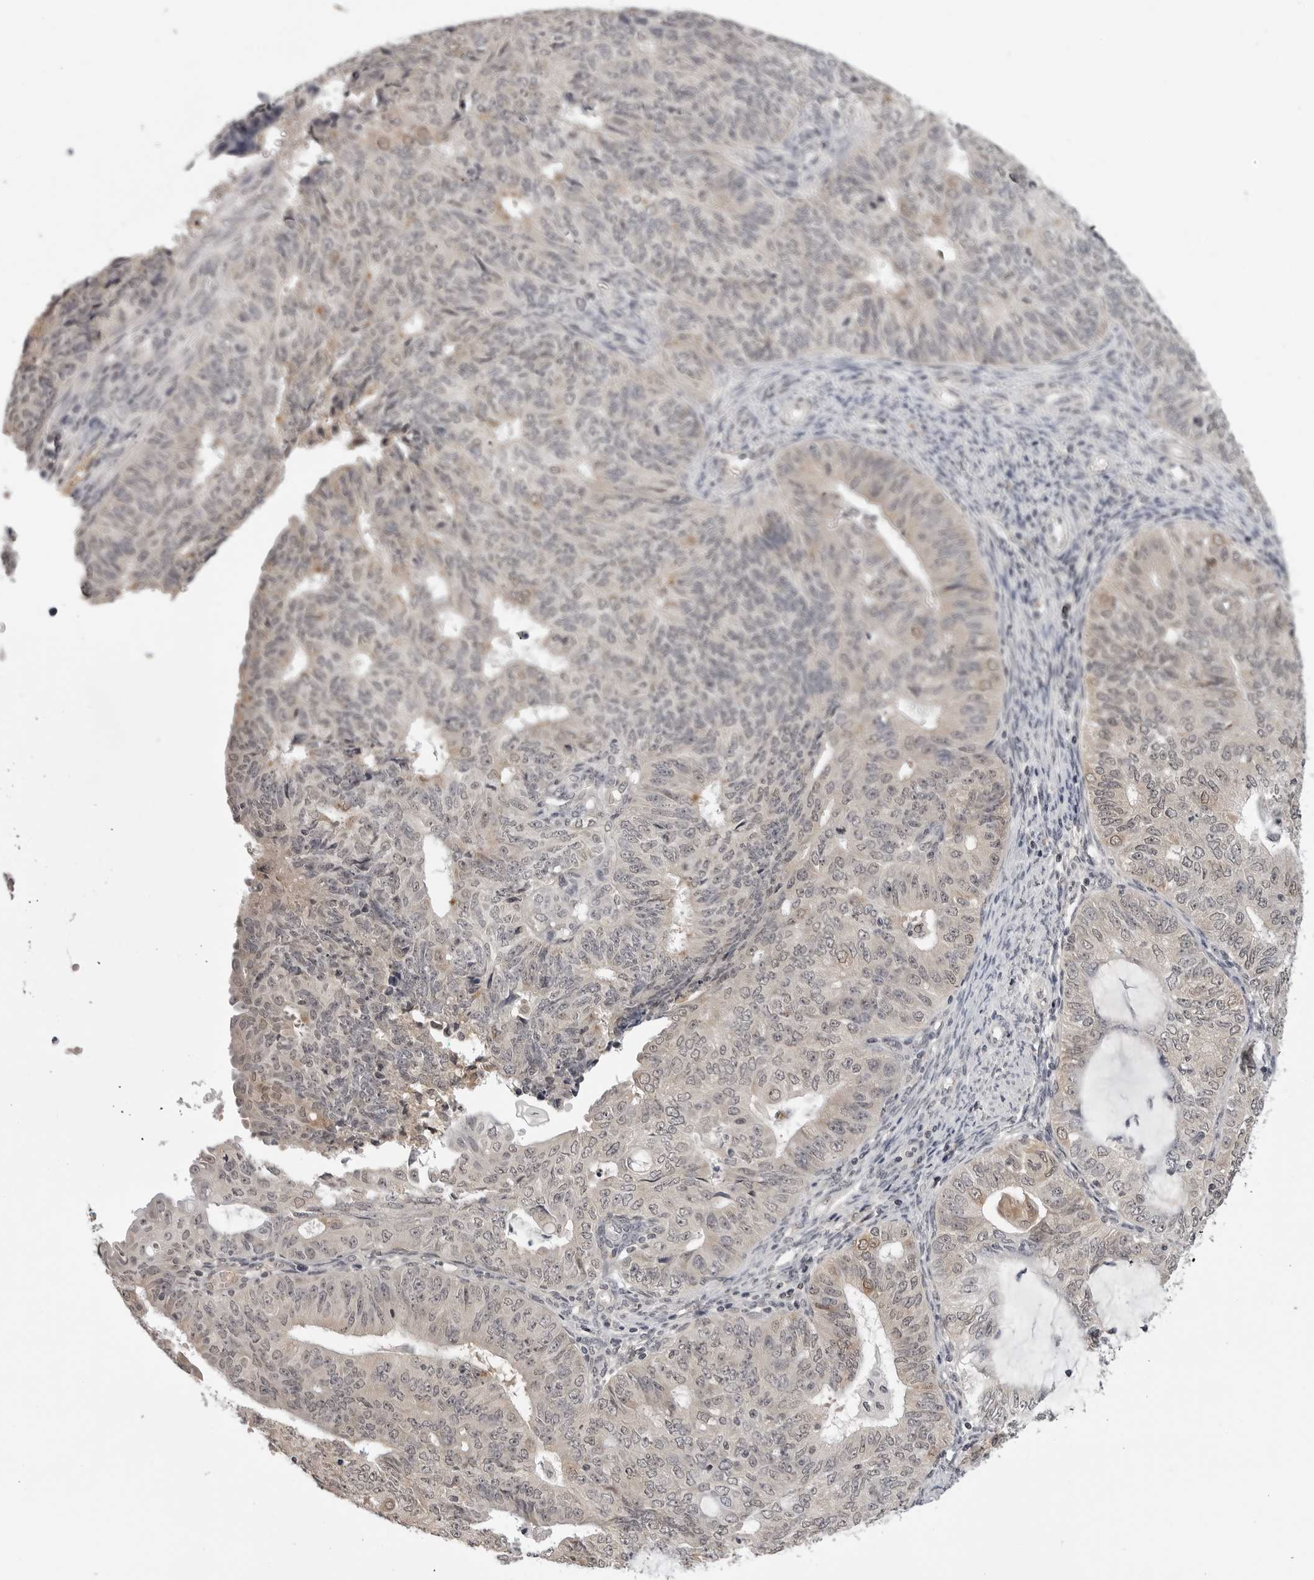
{"staining": {"intensity": "weak", "quantity": "<25%", "location": "cytoplasmic/membranous,nuclear"}, "tissue": "endometrial cancer", "cell_type": "Tumor cells", "image_type": "cancer", "snomed": [{"axis": "morphology", "description": "Adenocarcinoma, NOS"}, {"axis": "topography", "description": "Endometrium"}], "caption": "Tumor cells show no significant positivity in endometrial cancer.", "gene": "CDK20", "patient": {"sex": "female", "age": 32}}